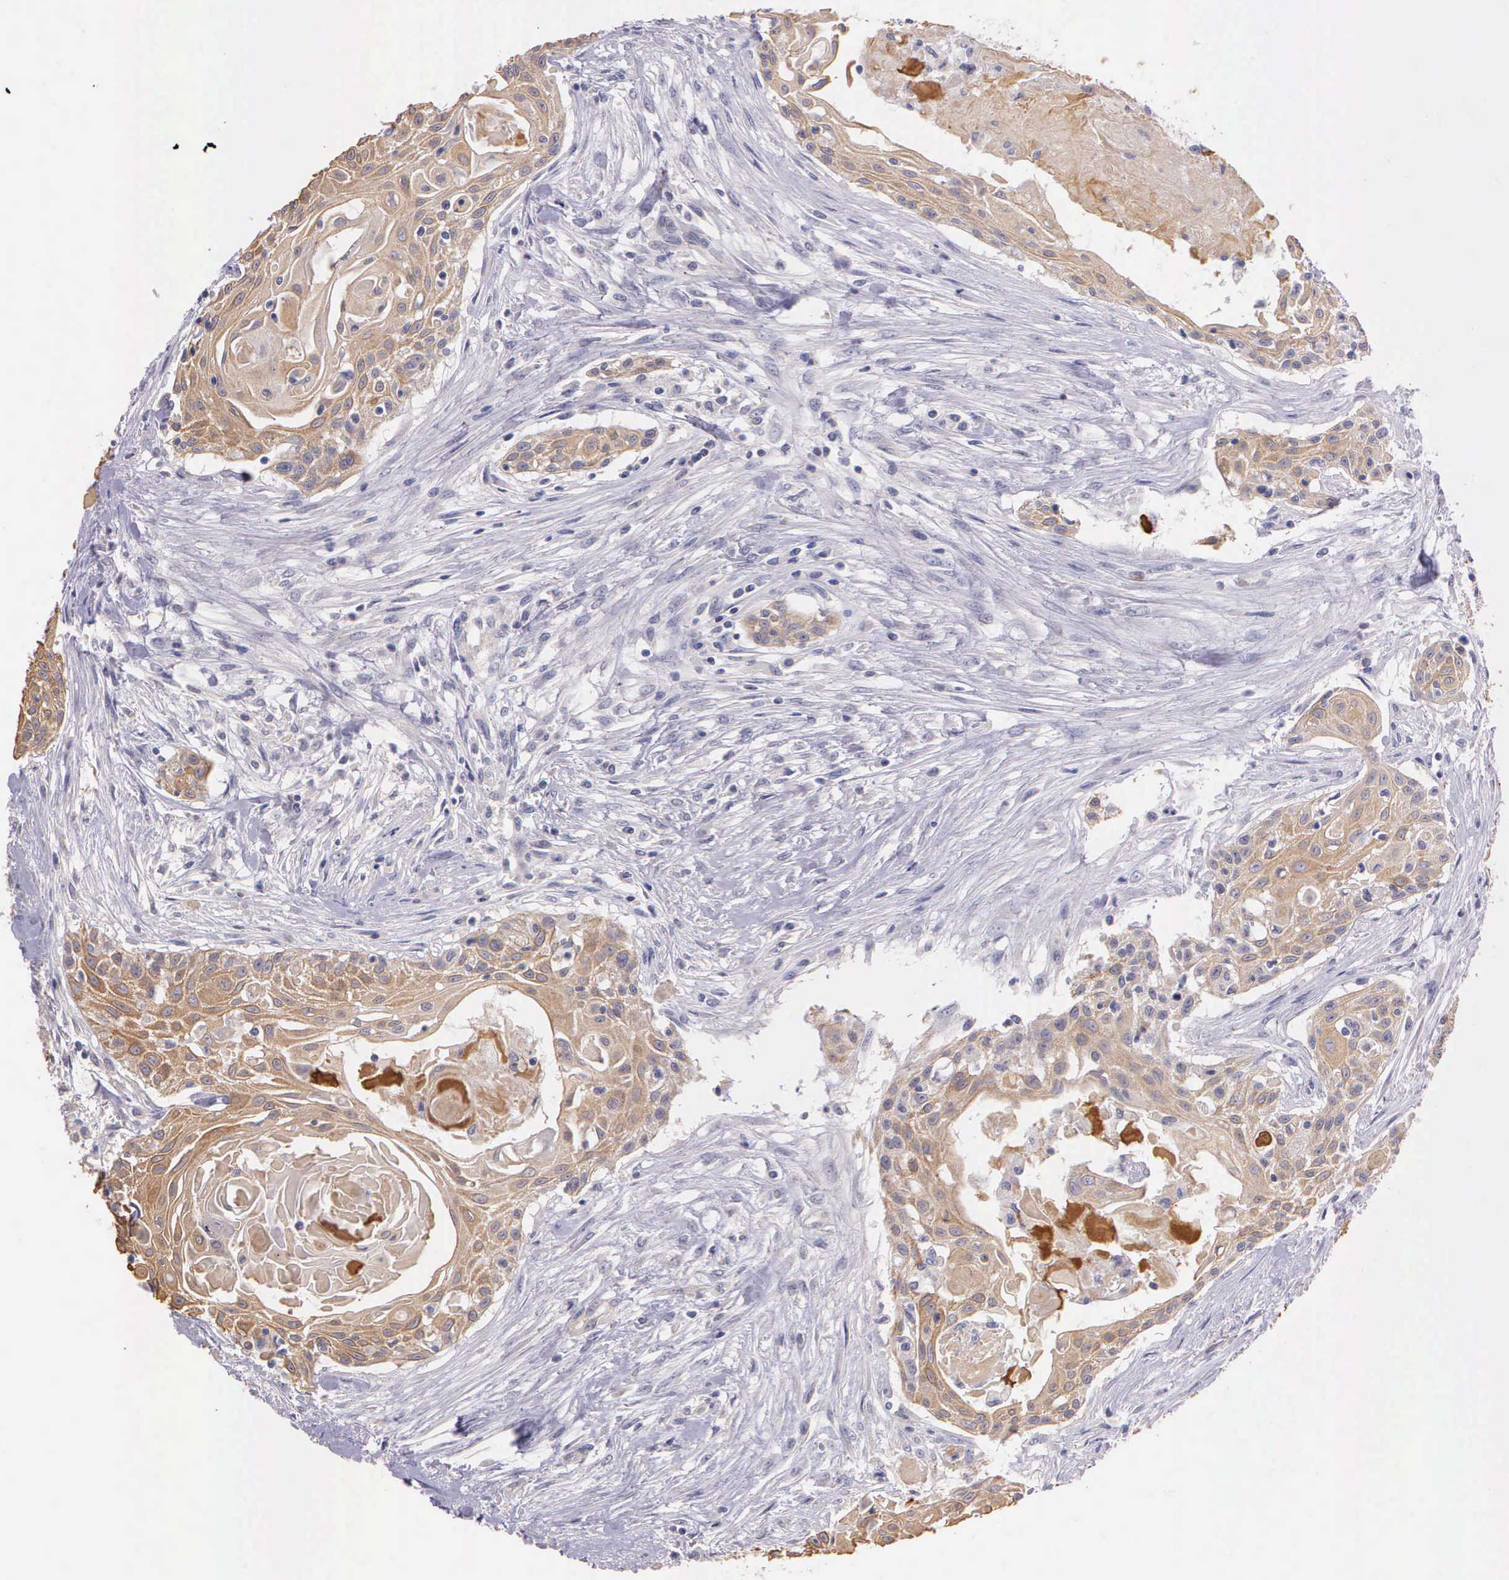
{"staining": {"intensity": "weak", "quantity": ">75%", "location": "cytoplasmic/membranous"}, "tissue": "head and neck cancer", "cell_type": "Tumor cells", "image_type": "cancer", "snomed": [{"axis": "morphology", "description": "Squamous cell carcinoma, NOS"}, {"axis": "morphology", "description": "Squamous cell carcinoma, metastatic, NOS"}, {"axis": "topography", "description": "Lymph node"}, {"axis": "topography", "description": "Salivary gland"}, {"axis": "topography", "description": "Head-Neck"}], "caption": "A photomicrograph showing weak cytoplasmic/membranous expression in approximately >75% of tumor cells in head and neck cancer (squamous cell carcinoma), as visualized by brown immunohistochemical staining.", "gene": "IGBP1", "patient": {"sex": "female", "age": 74}}